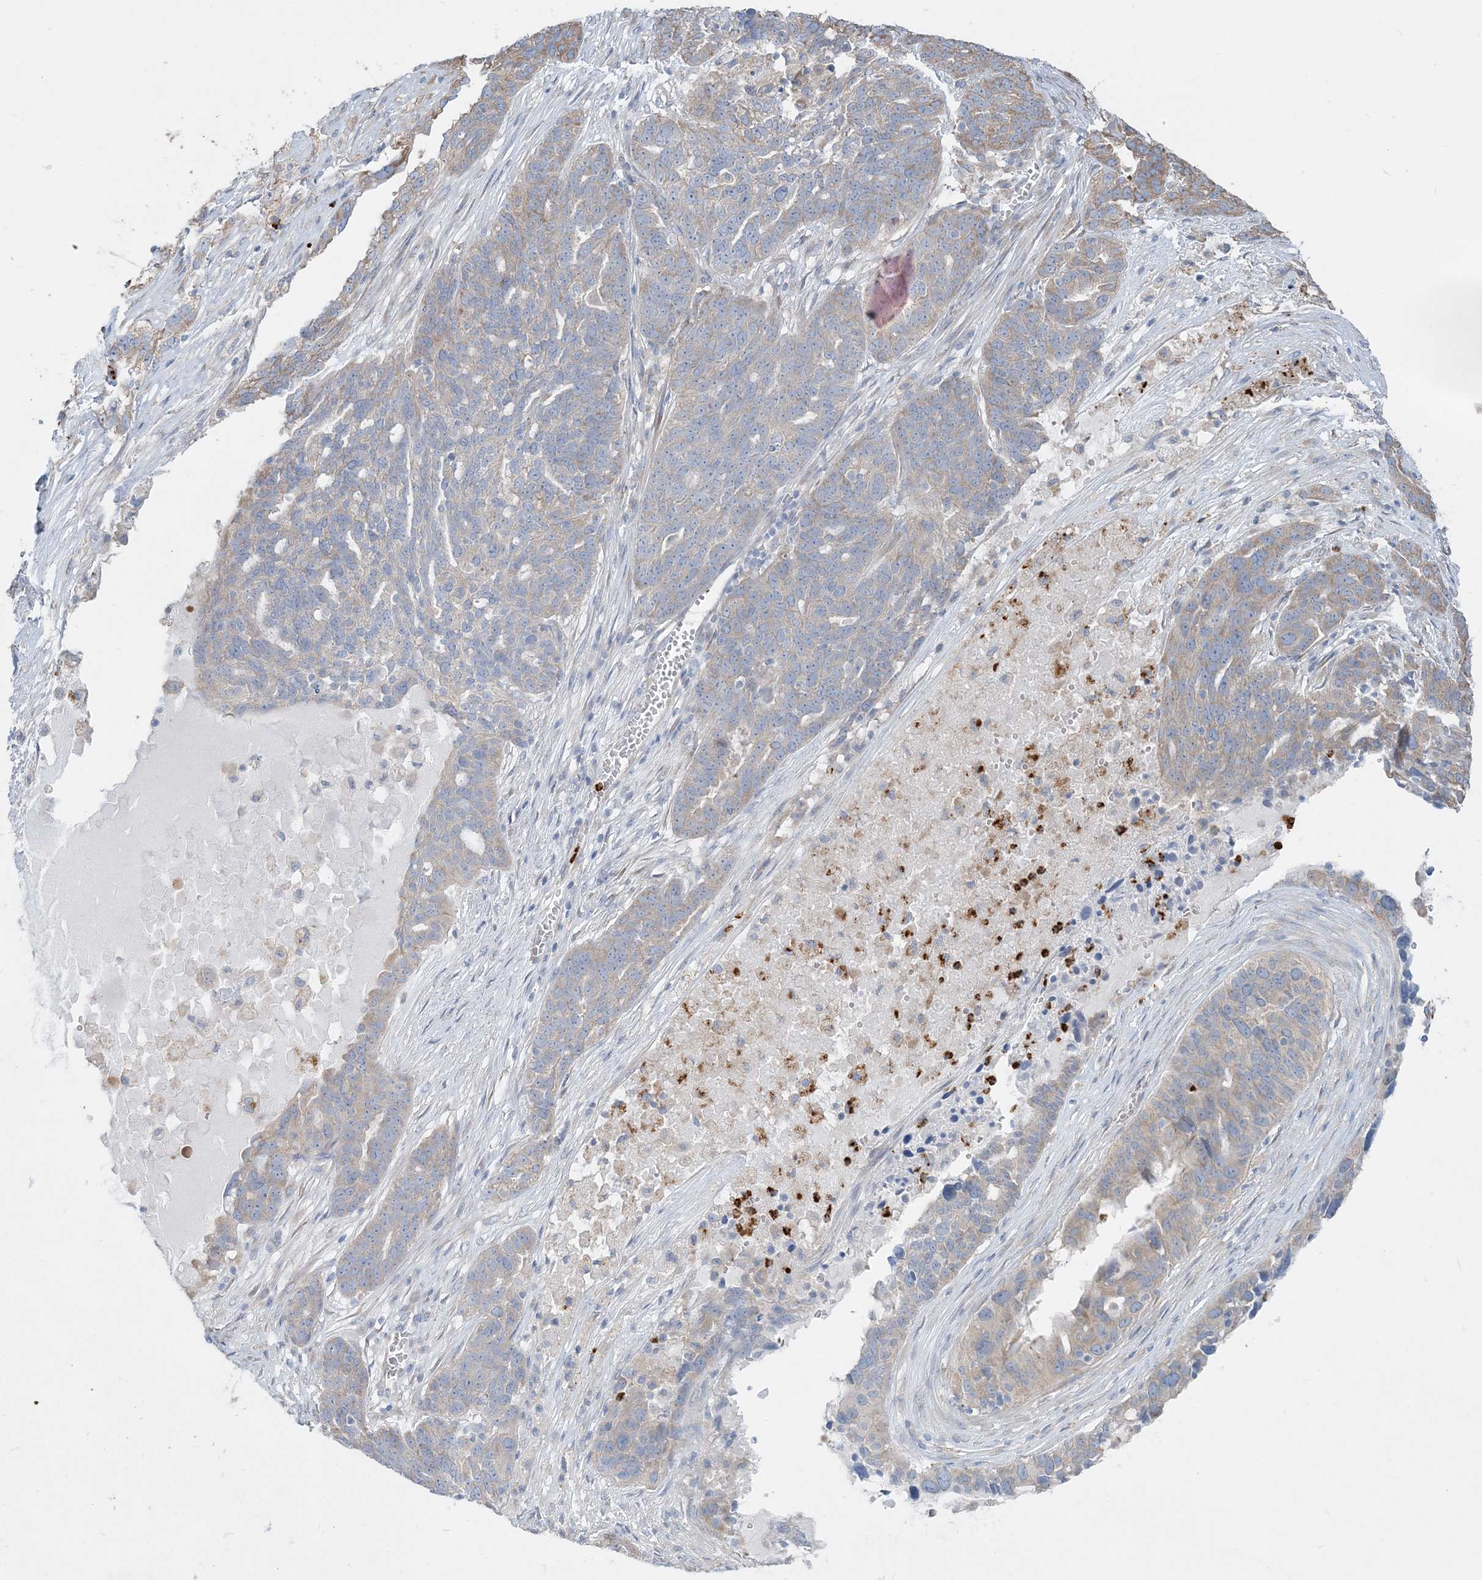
{"staining": {"intensity": "weak", "quantity": "<25%", "location": "cytoplasmic/membranous"}, "tissue": "ovarian cancer", "cell_type": "Tumor cells", "image_type": "cancer", "snomed": [{"axis": "morphology", "description": "Cystadenocarcinoma, serous, NOS"}, {"axis": "topography", "description": "Ovary"}], "caption": "This is a image of IHC staining of serous cystadenocarcinoma (ovarian), which shows no positivity in tumor cells.", "gene": "CCNJ", "patient": {"sex": "female", "age": 59}}